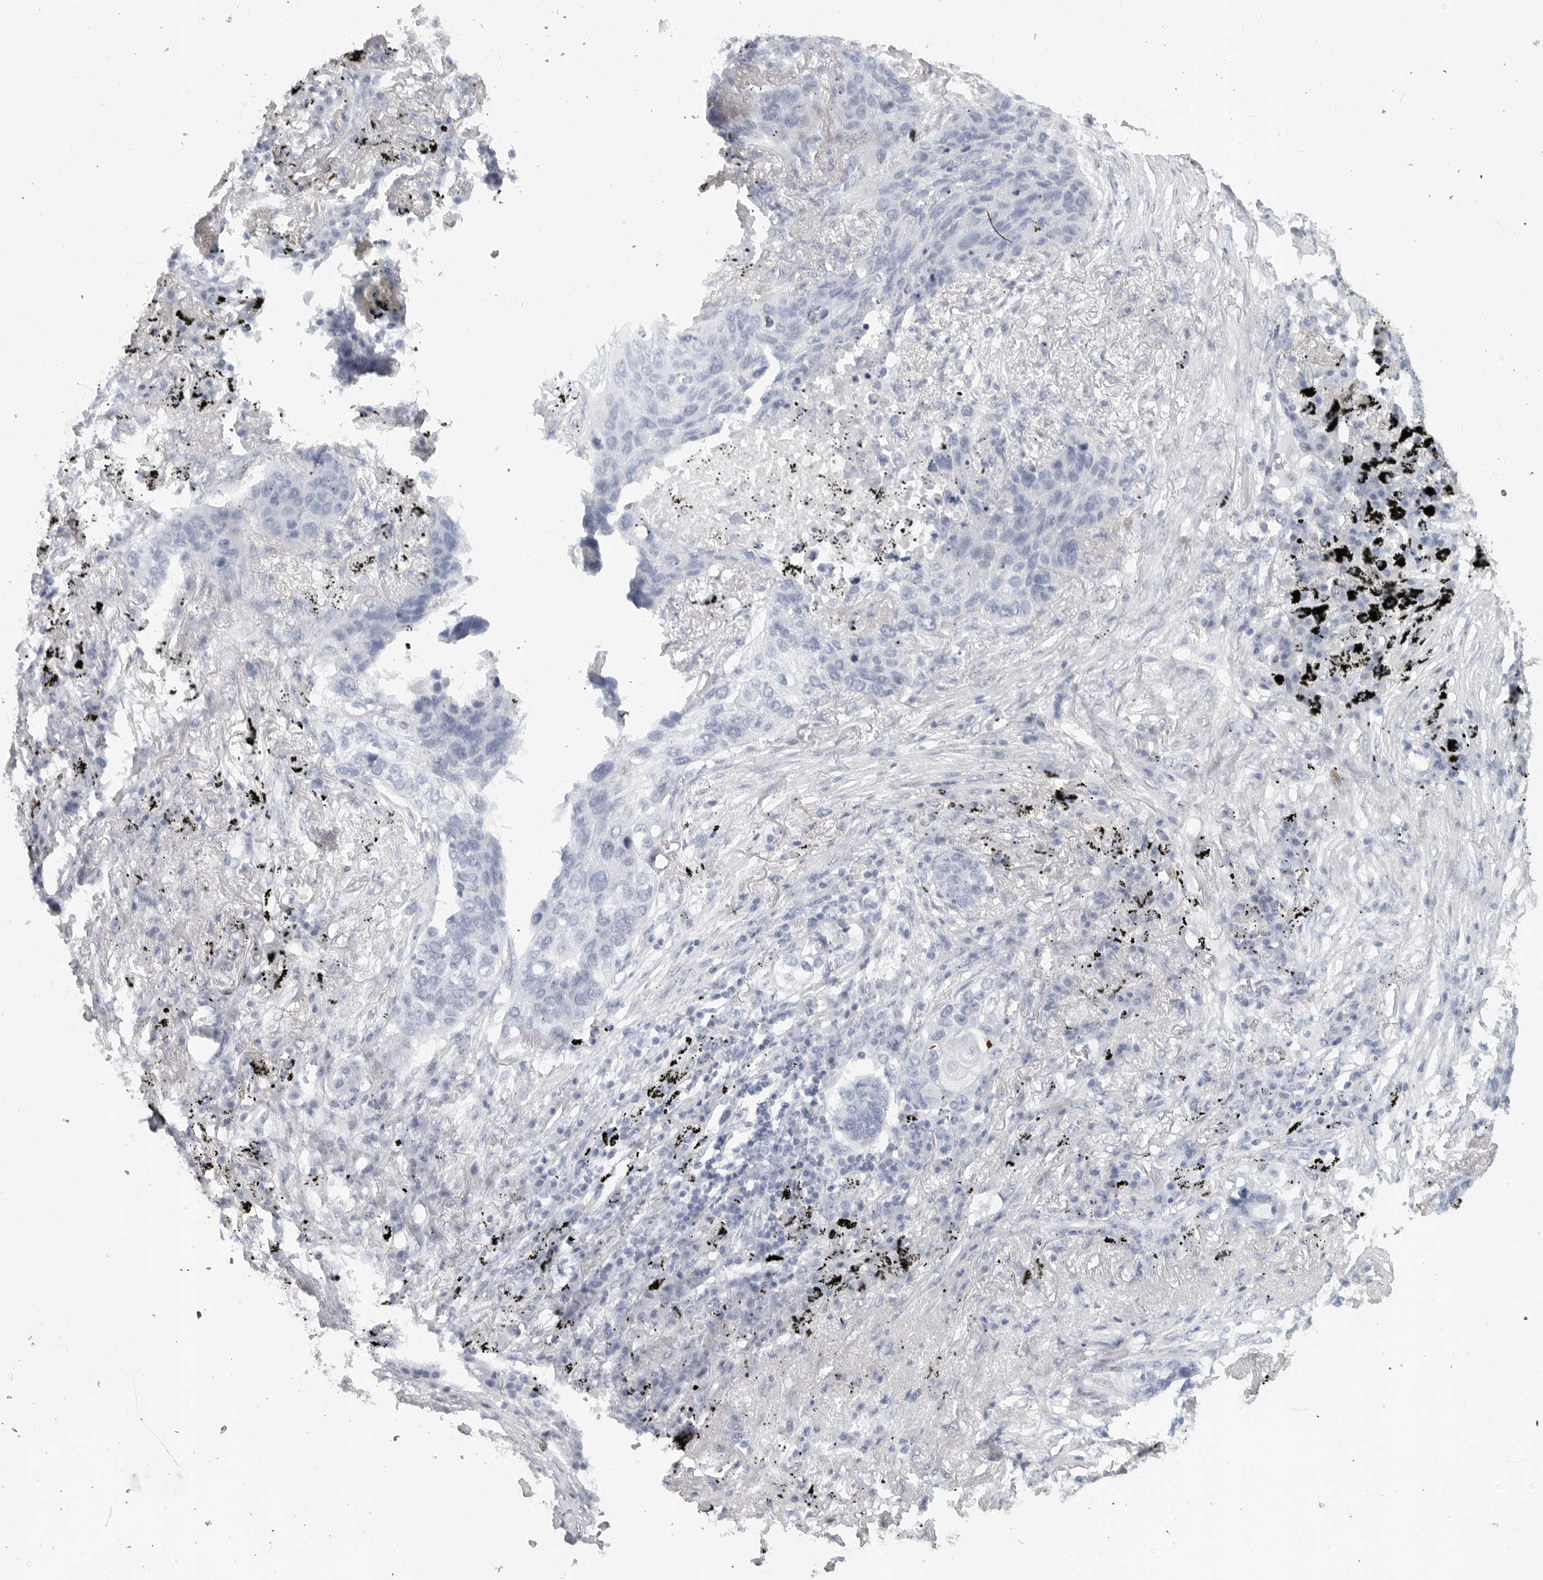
{"staining": {"intensity": "negative", "quantity": "none", "location": "none"}, "tissue": "lung cancer", "cell_type": "Tumor cells", "image_type": "cancer", "snomed": [{"axis": "morphology", "description": "Squamous cell carcinoma, NOS"}, {"axis": "topography", "description": "Lung"}], "caption": "The photomicrograph shows no significant expression in tumor cells of lung cancer (squamous cell carcinoma). The staining was performed using DAB to visualize the protein expression in brown, while the nuclei were stained in blue with hematoxylin (Magnification: 20x).", "gene": "TNR", "patient": {"sex": "female", "age": 63}}